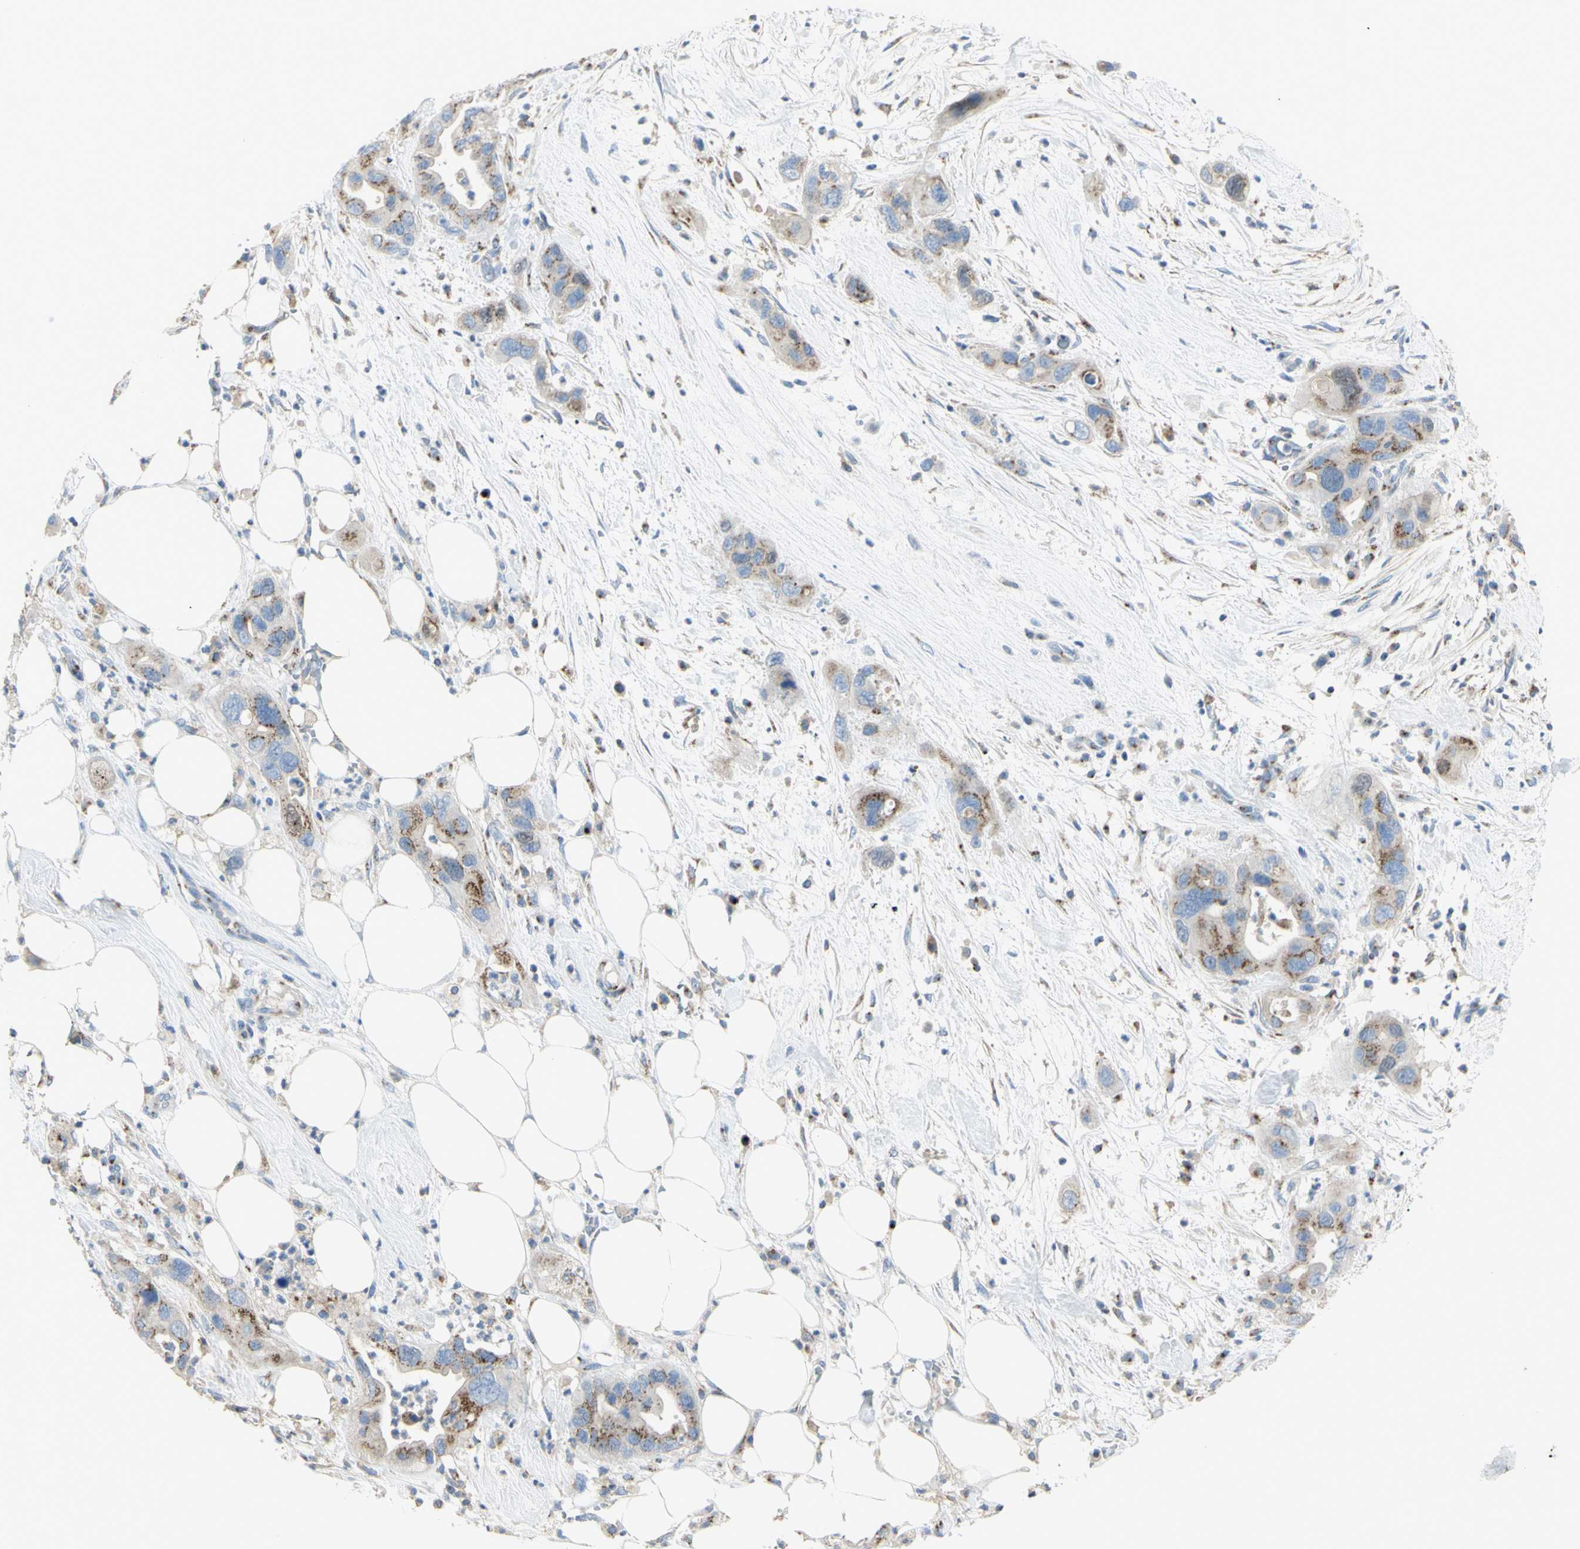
{"staining": {"intensity": "moderate", "quantity": "25%-75%", "location": "cytoplasmic/membranous"}, "tissue": "pancreatic cancer", "cell_type": "Tumor cells", "image_type": "cancer", "snomed": [{"axis": "morphology", "description": "Adenocarcinoma, NOS"}, {"axis": "topography", "description": "Pancreas"}], "caption": "A brown stain labels moderate cytoplasmic/membranous expression of a protein in pancreatic adenocarcinoma tumor cells.", "gene": "B4GALT3", "patient": {"sex": "female", "age": 71}}